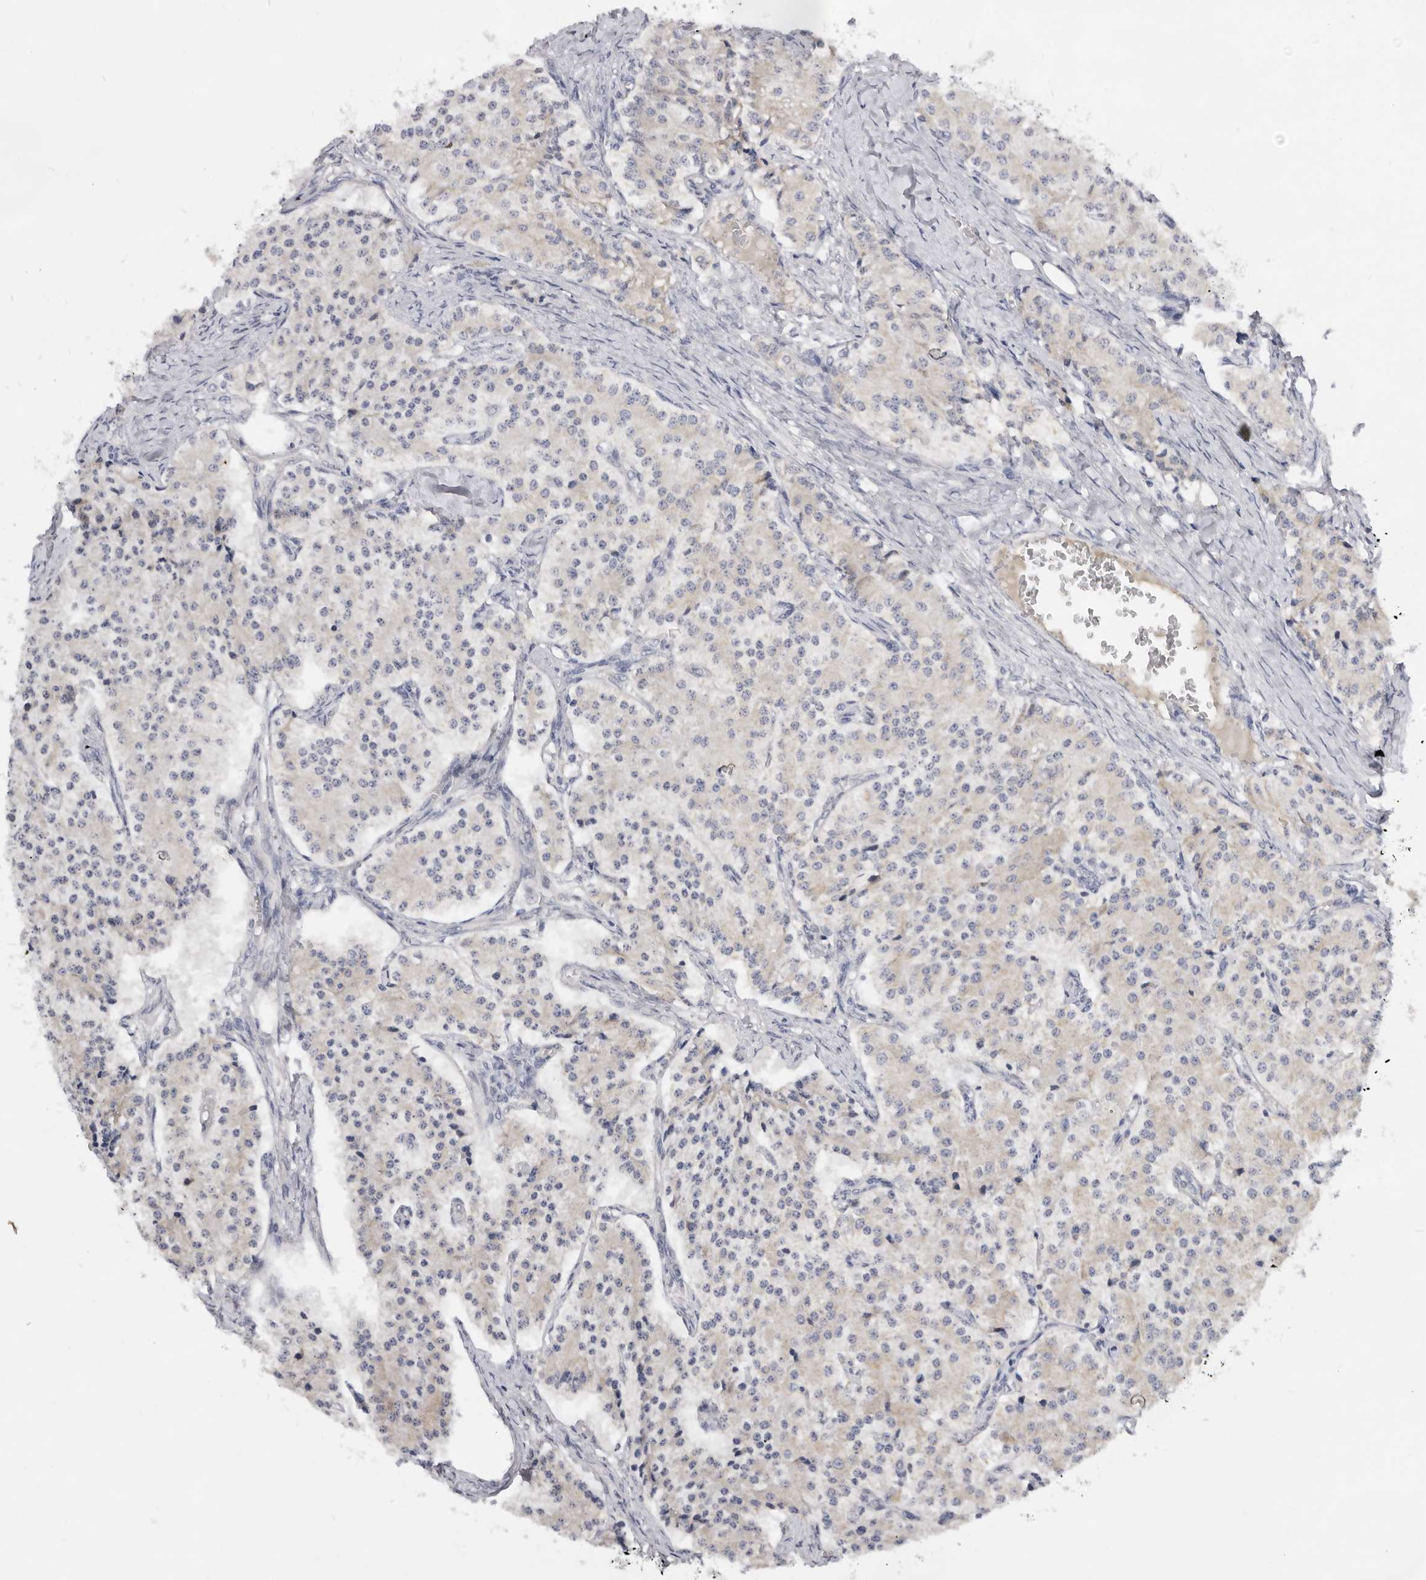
{"staining": {"intensity": "weak", "quantity": "<25%", "location": "cytoplasmic/membranous"}, "tissue": "carcinoid", "cell_type": "Tumor cells", "image_type": "cancer", "snomed": [{"axis": "morphology", "description": "Carcinoid, malignant, NOS"}, {"axis": "topography", "description": "Colon"}], "caption": "This is an immunohistochemistry (IHC) photomicrograph of human carcinoid (malignant). There is no expression in tumor cells.", "gene": "BRCA2", "patient": {"sex": "female", "age": 52}}